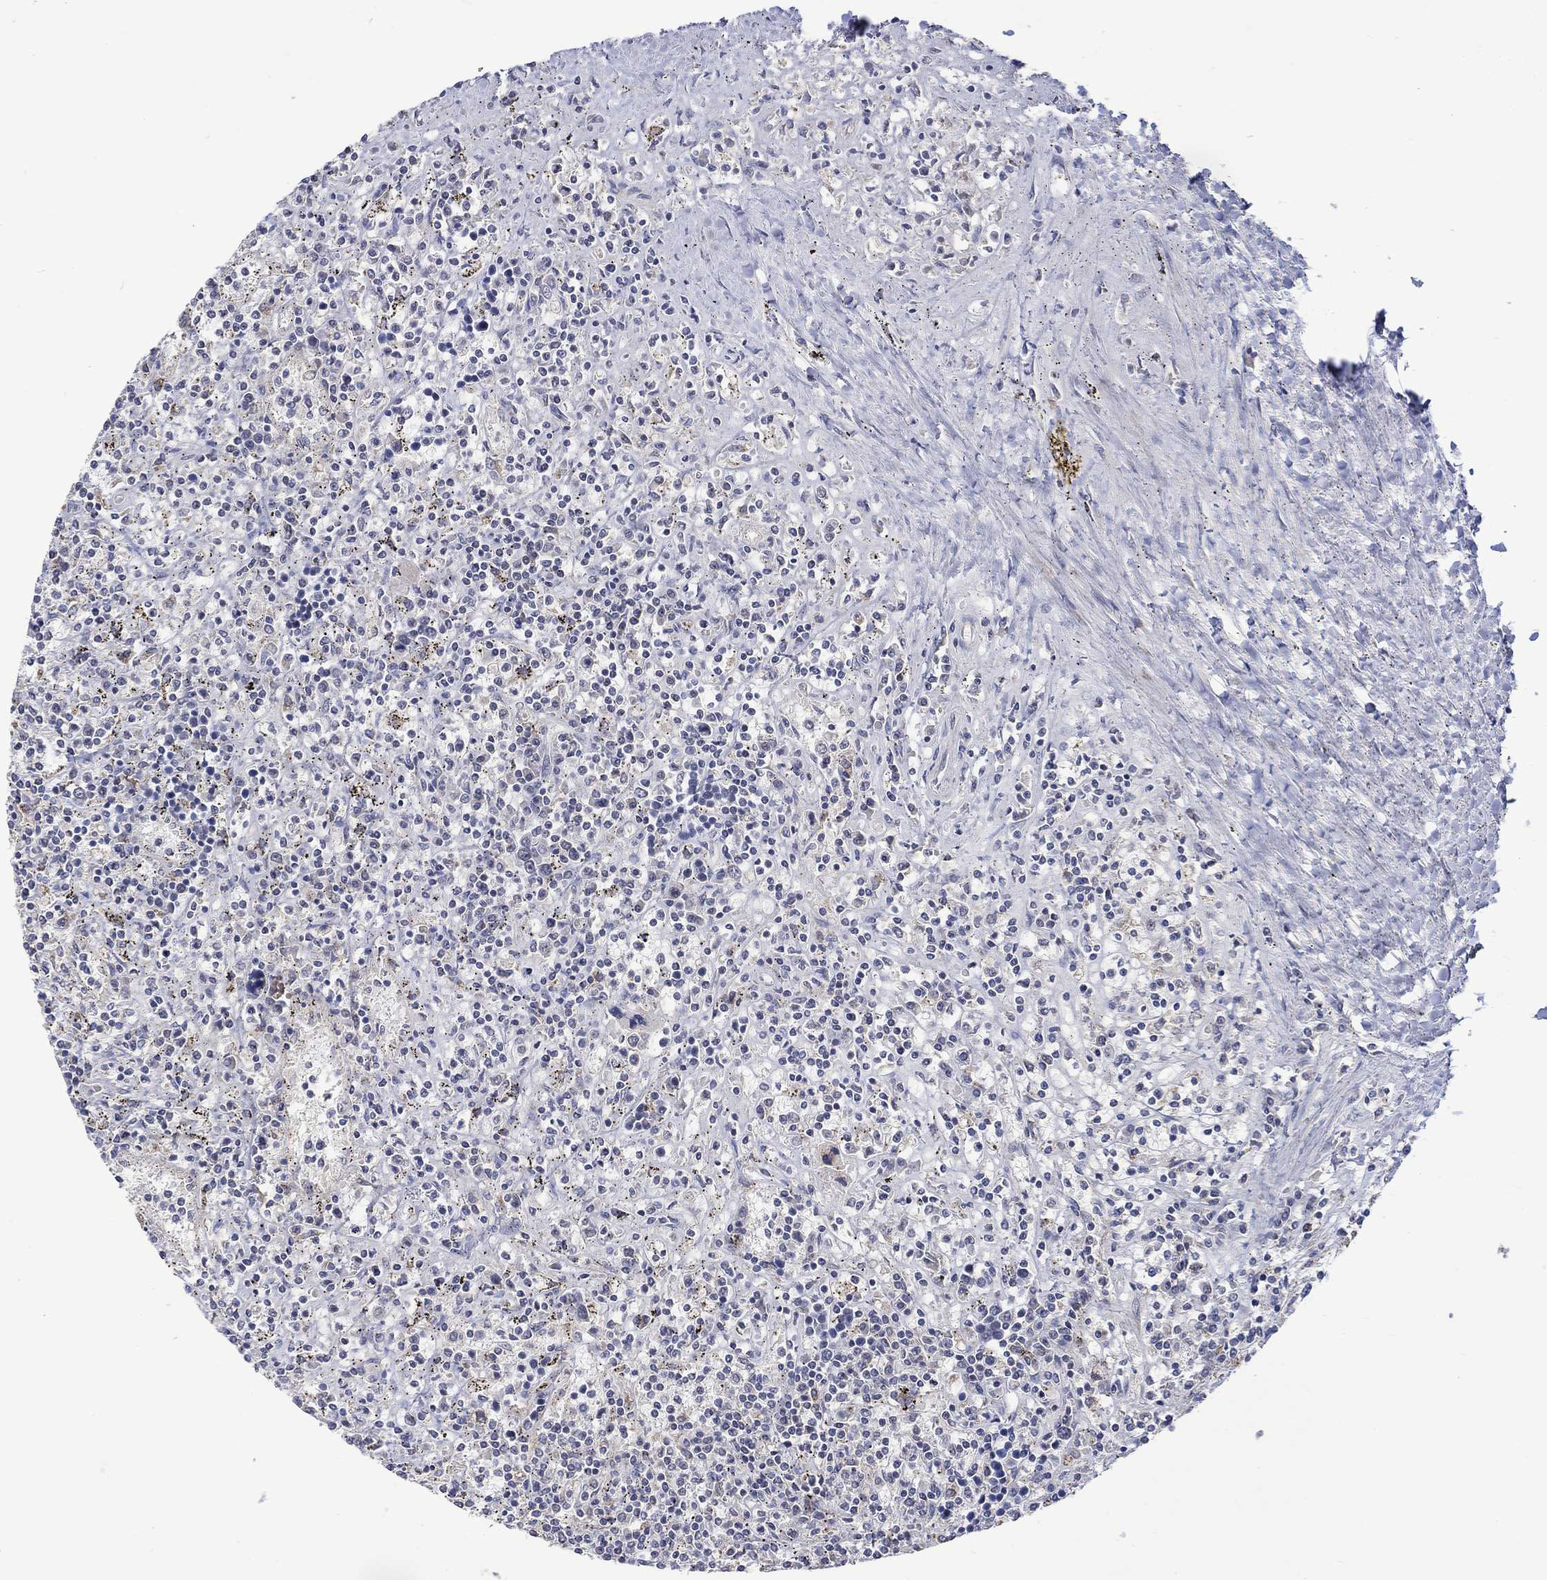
{"staining": {"intensity": "negative", "quantity": "none", "location": "none"}, "tissue": "lymphoma", "cell_type": "Tumor cells", "image_type": "cancer", "snomed": [{"axis": "morphology", "description": "Malignant lymphoma, non-Hodgkin's type, Low grade"}, {"axis": "topography", "description": "Spleen"}], "caption": "High magnification brightfield microscopy of lymphoma stained with DAB (brown) and counterstained with hematoxylin (blue): tumor cells show no significant expression.", "gene": "SLC48A1", "patient": {"sex": "male", "age": 62}}